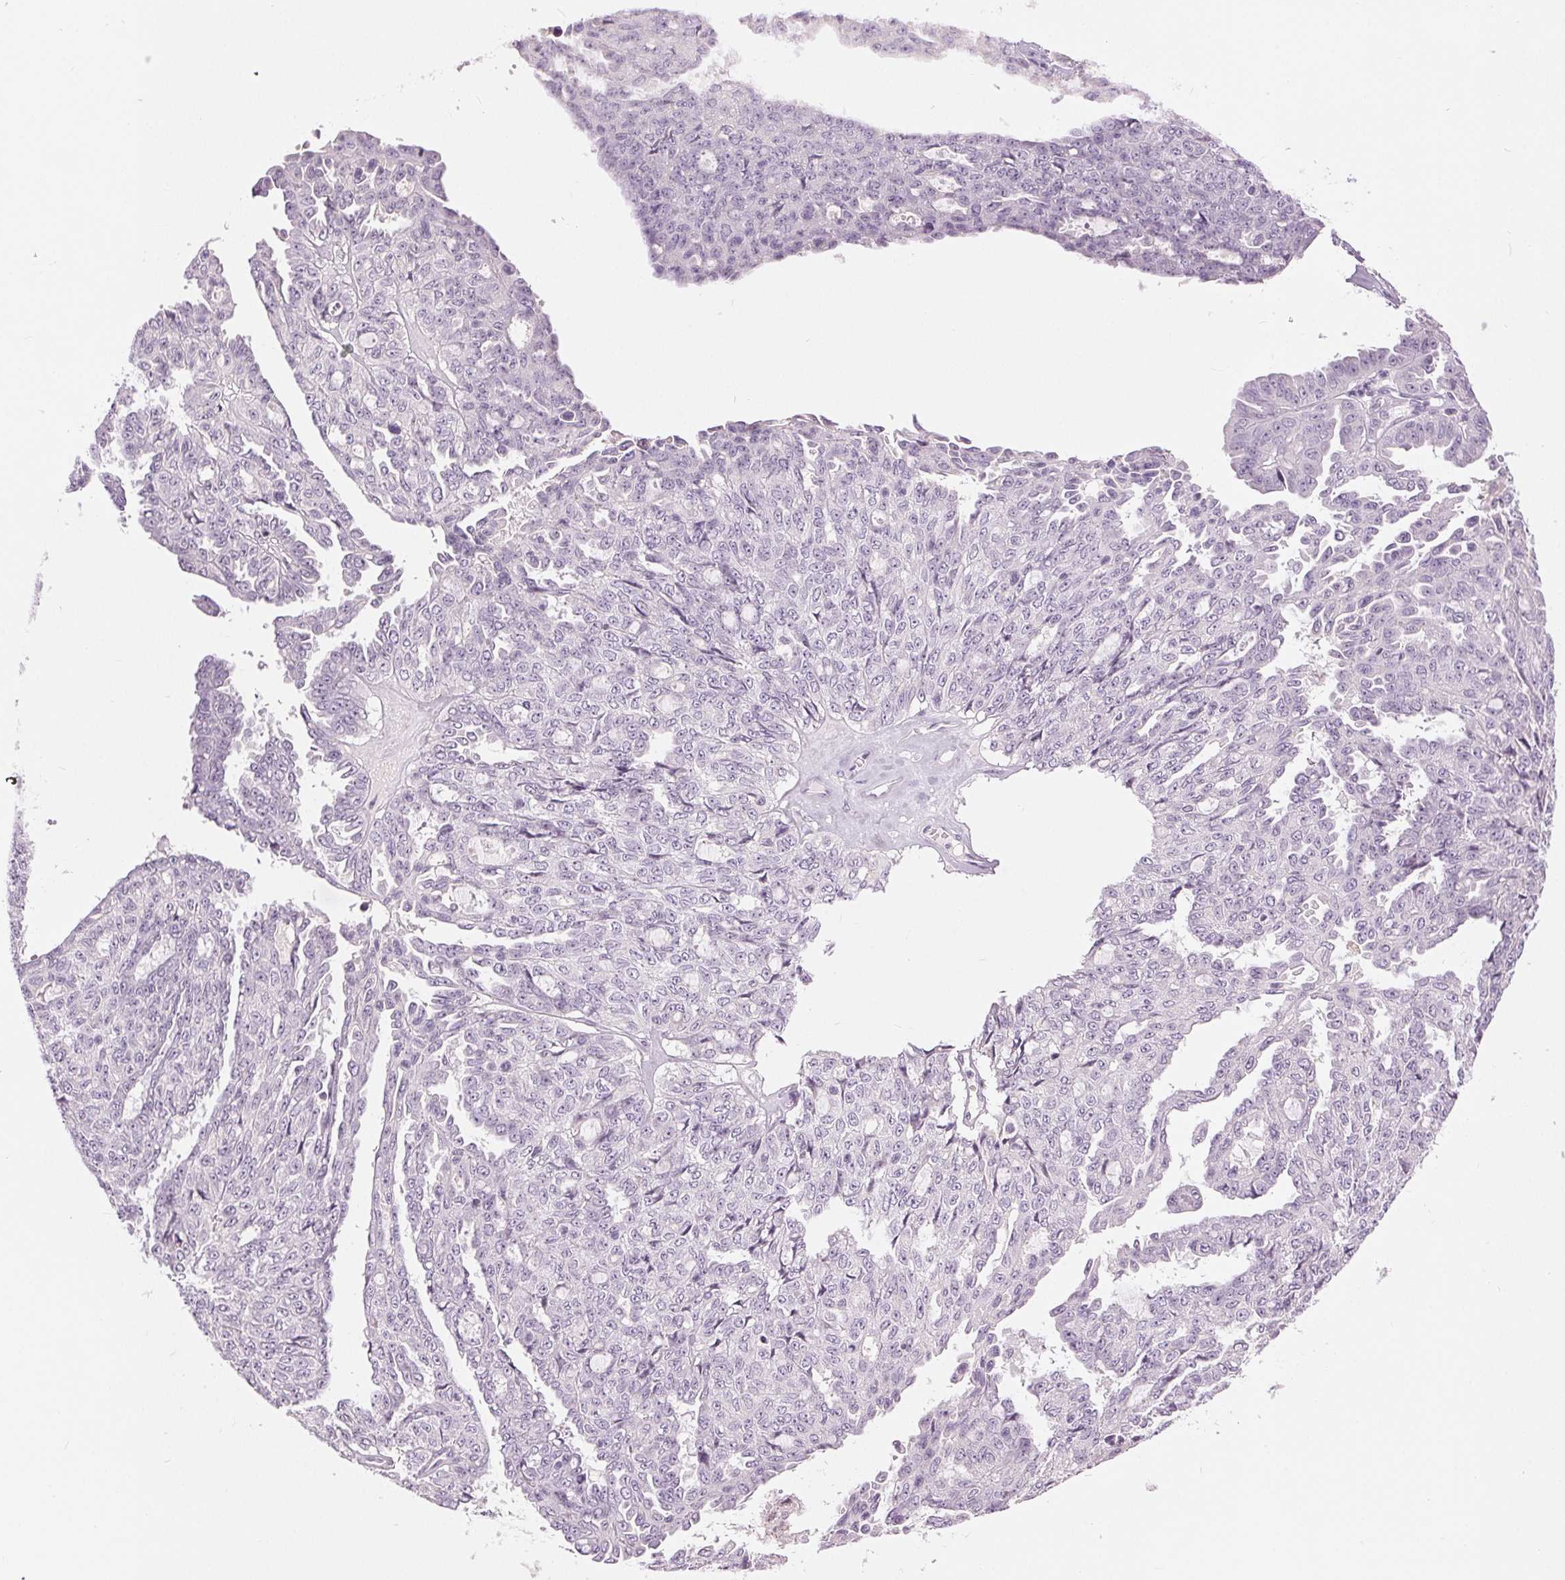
{"staining": {"intensity": "negative", "quantity": "none", "location": "none"}, "tissue": "ovarian cancer", "cell_type": "Tumor cells", "image_type": "cancer", "snomed": [{"axis": "morphology", "description": "Cystadenocarcinoma, serous, NOS"}, {"axis": "topography", "description": "Ovary"}], "caption": "Protein analysis of ovarian cancer reveals no significant expression in tumor cells.", "gene": "DSG3", "patient": {"sex": "female", "age": 71}}